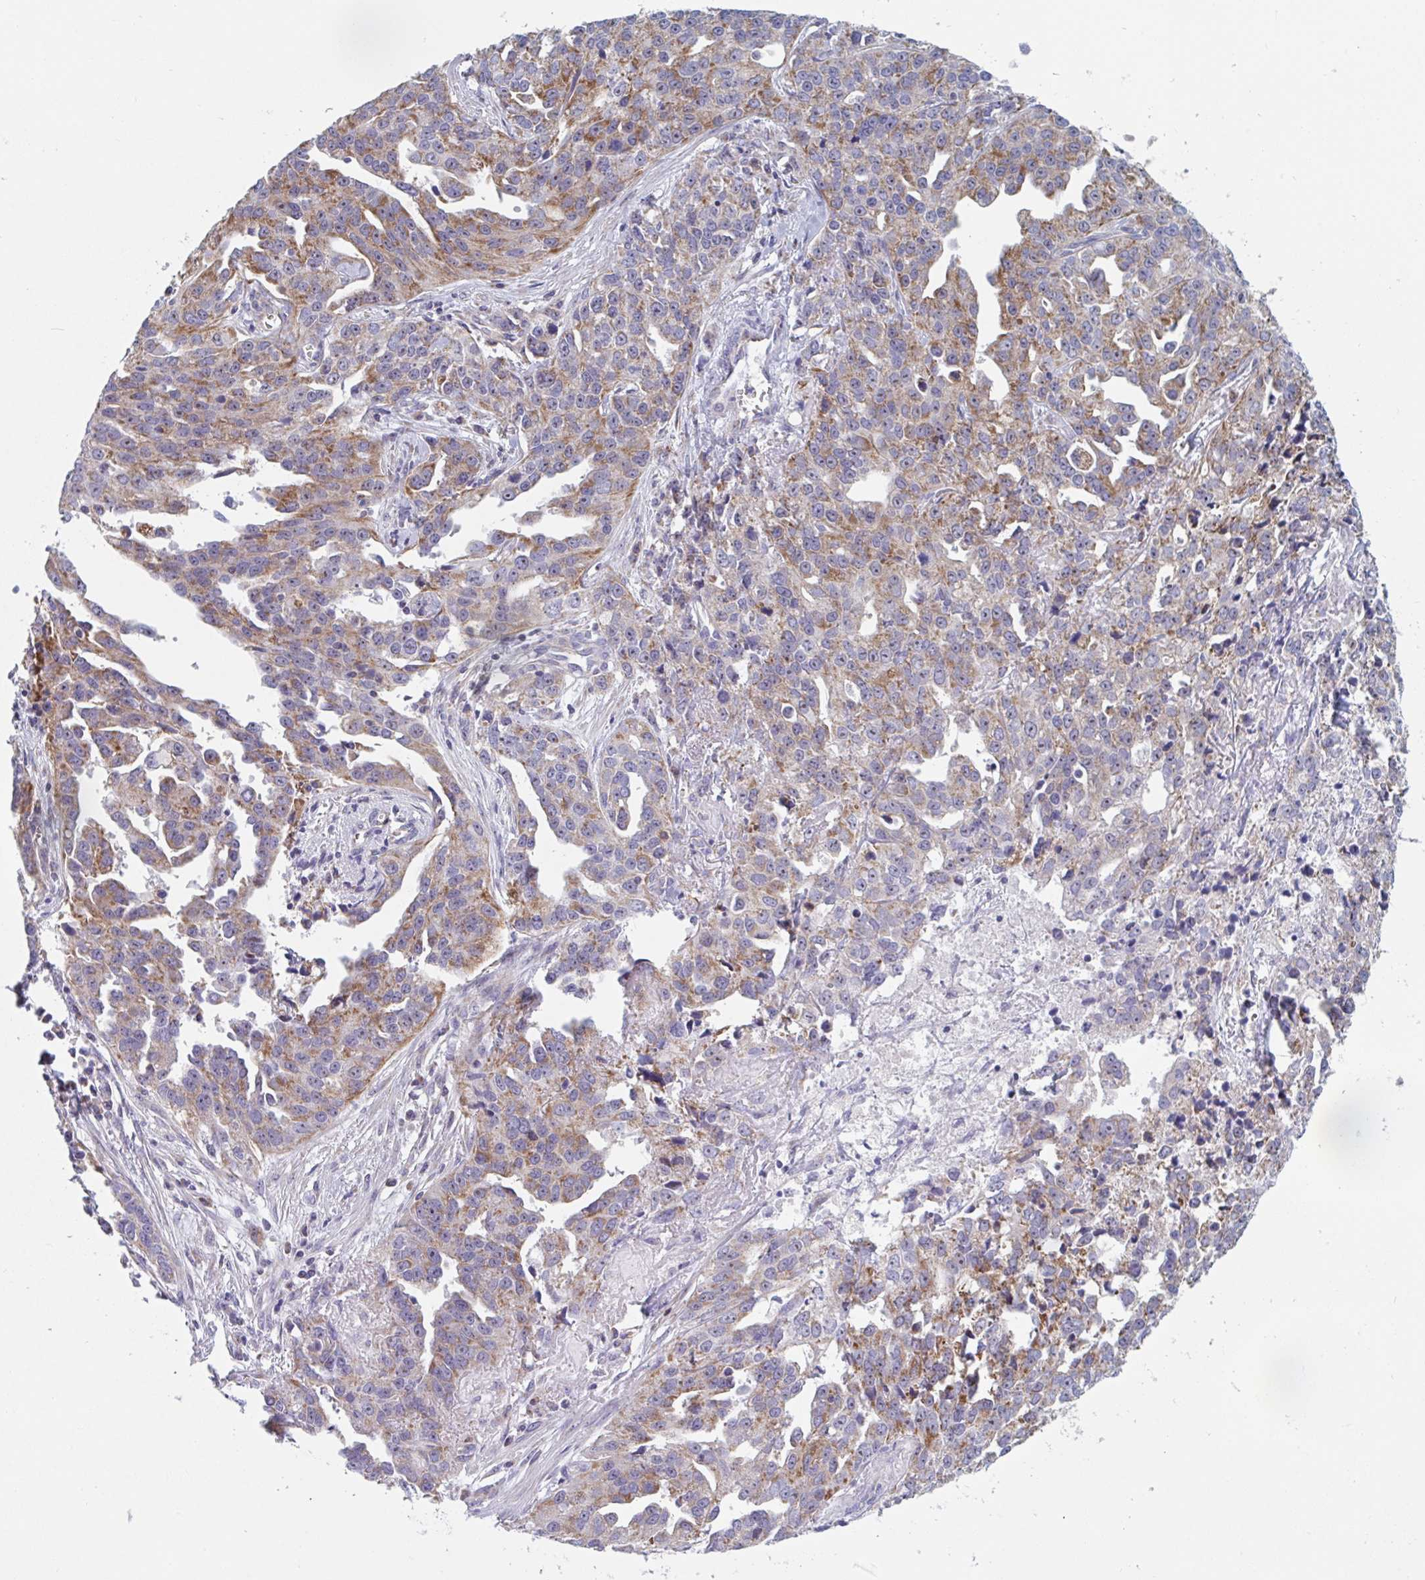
{"staining": {"intensity": "moderate", "quantity": ">75%", "location": "cytoplasmic/membranous"}, "tissue": "ovarian cancer", "cell_type": "Tumor cells", "image_type": "cancer", "snomed": [{"axis": "morphology", "description": "Cystadenocarcinoma, serous, NOS"}, {"axis": "topography", "description": "Ovary"}], "caption": "DAB (3,3'-diaminobenzidine) immunohistochemical staining of ovarian cancer demonstrates moderate cytoplasmic/membranous protein expression in about >75% of tumor cells.", "gene": "MRPL53", "patient": {"sex": "female", "age": 75}}